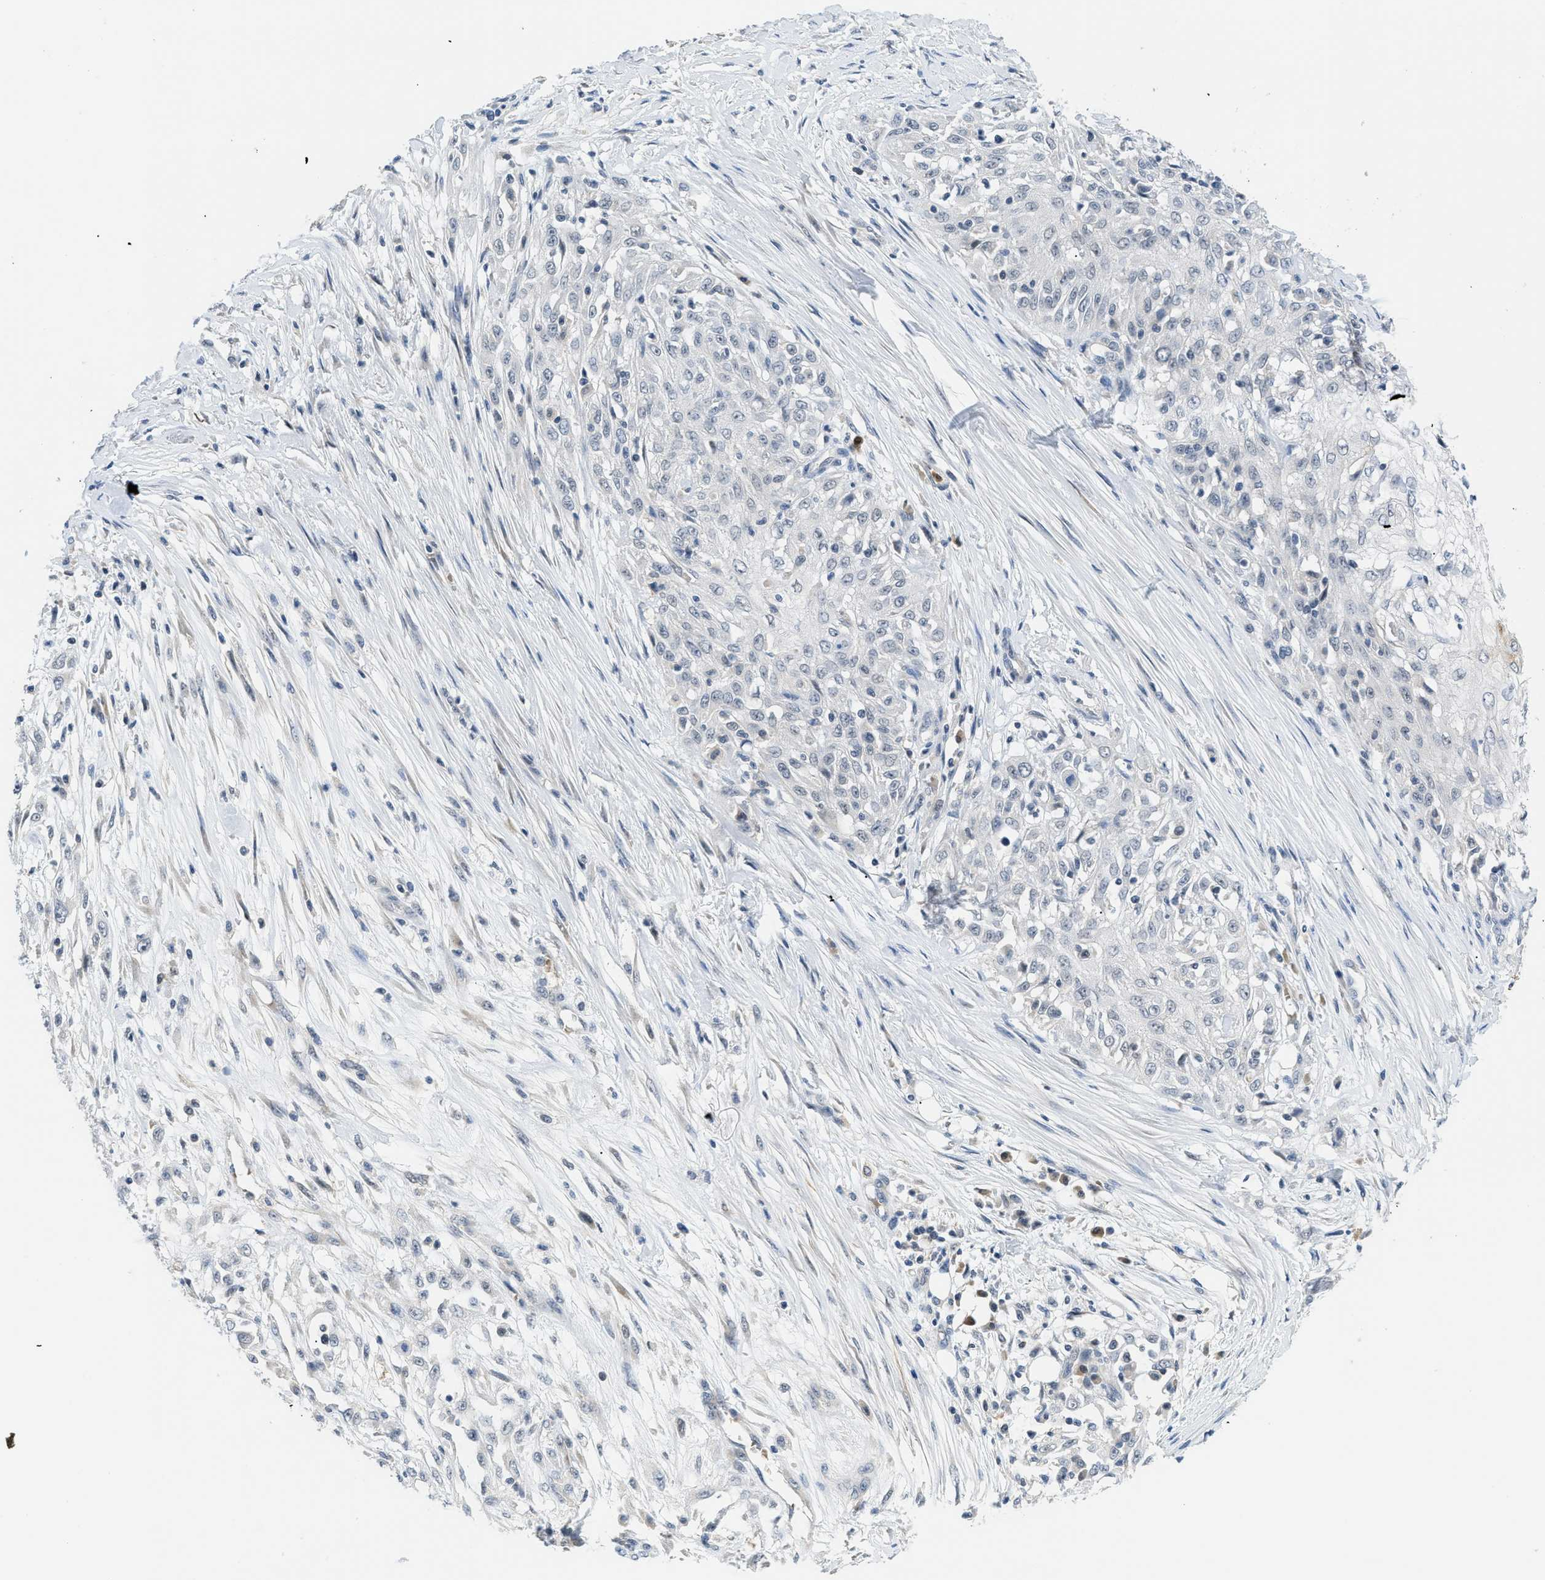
{"staining": {"intensity": "negative", "quantity": "none", "location": "none"}, "tissue": "skin cancer", "cell_type": "Tumor cells", "image_type": "cancer", "snomed": [{"axis": "morphology", "description": "Squamous cell carcinoma, NOS"}, {"axis": "morphology", "description": "Squamous cell carcinoma, metastatic, NOS"}, {"axis": "topography", "description": "Skin"}, {"axis": "topography", "description": "Lymph node"}], "caption": "Skin cancer (squamous cell carcinoma) was stained to show a protein in brown. There is no significant expression in tumor cells. The staining is performed using DAB brown chromogen with nuclei counter-stained in using hematoxylin.", "gene": "PSAT1", "patient": {"sex": "male", "age": 75}}